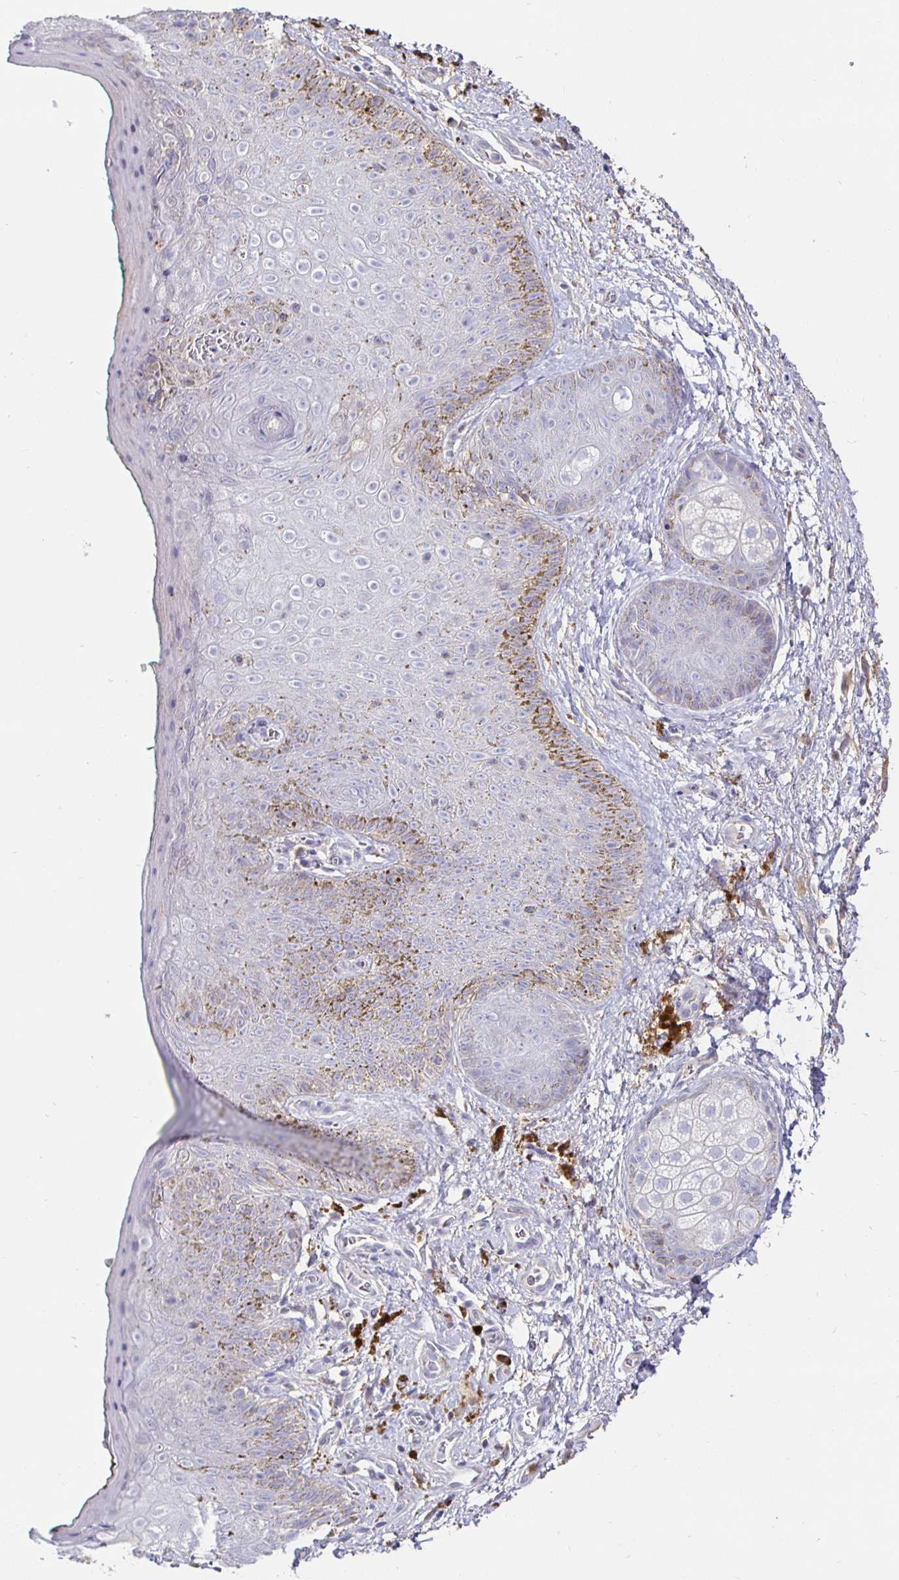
{"staining": {"intensity": "negative", "quantity": "none", "location": "none"}, "tissue": "adipose tissue", "cell_type": "Adipocytes", "image_type": "normal", "snomed": [{"axis": "morphology", "description": "Normal tissue, NOS"}, {"axis": "topography", "description": "Vulva"}, {"axis": "topography", "description": "Peripheral nerve tissue"}], "caption": "IHC histopathology image of unremarkable adipose tissue stained for a protein (brown), which exhibits no positivity in adipocytes.", "gene": "CXCR3", "patient": {"sex": "female", "age": 66}}